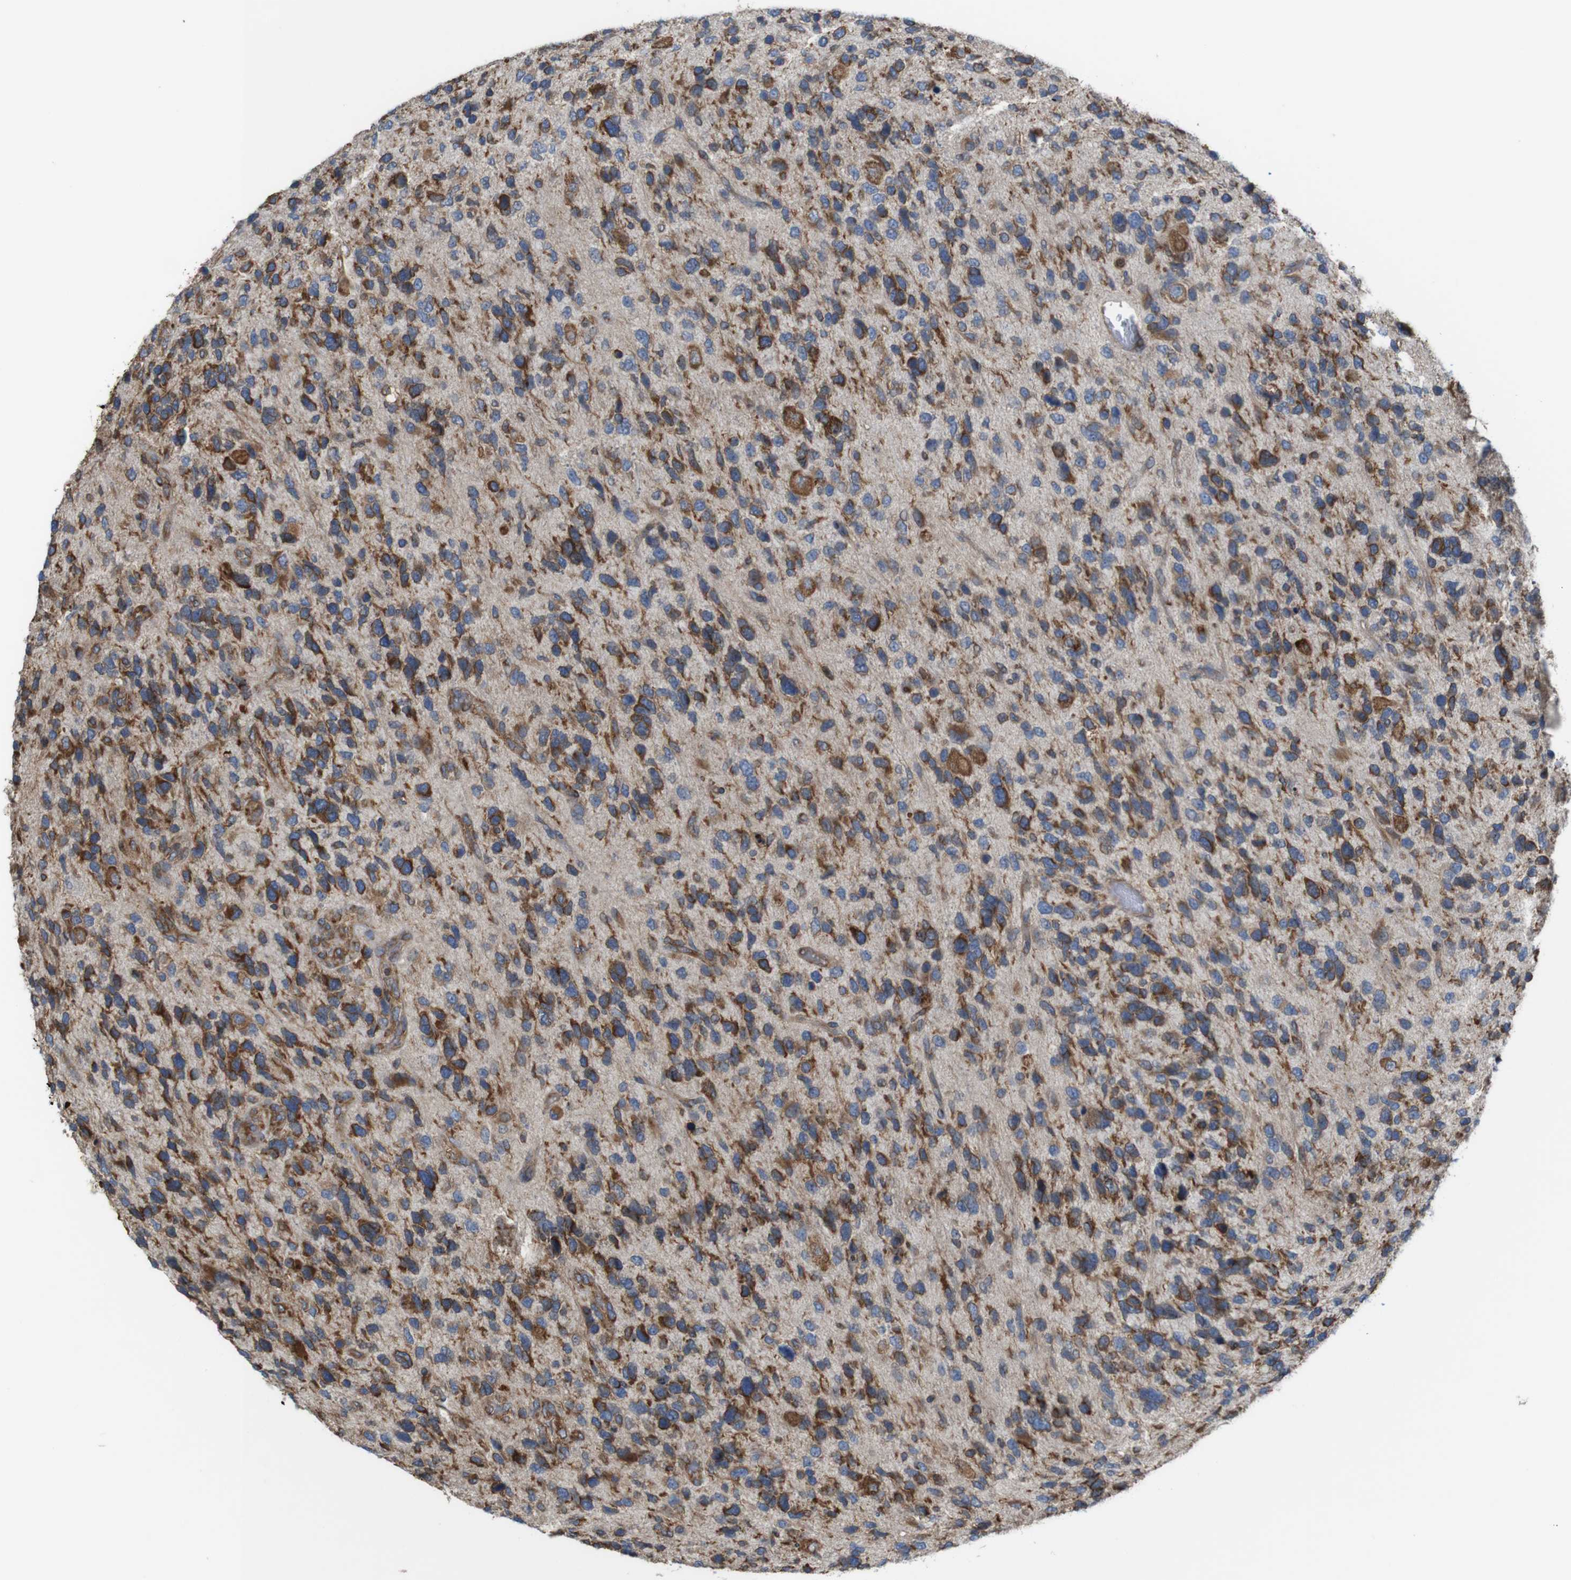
{"staining": {"intensity": "moderate", "quantity": "25%-75%", "location": "cytoplasmic/membranous"}, "tissue": "glioma", "cell_type": "Tumor cells", "image_type": "cancer", "snomed": [{"axis": "morphology", "description": "Glioma, malignant, High grade"}, {"axis": "topography", "description": "Brain"}], "caption": "IHC staining of glioma, which shows medium levels of moderate cytoplasmic/membranous expression in about 25%-75% of tumor cells indicating moderate cytoplasmic/membranous protein staining. The staining was performed using DAB (brown) for protein detection and nuclei were counterstained in hematoxylin (blue).", "gene": "UGGT1", "patient": {"sex": "female", "age": 58}}